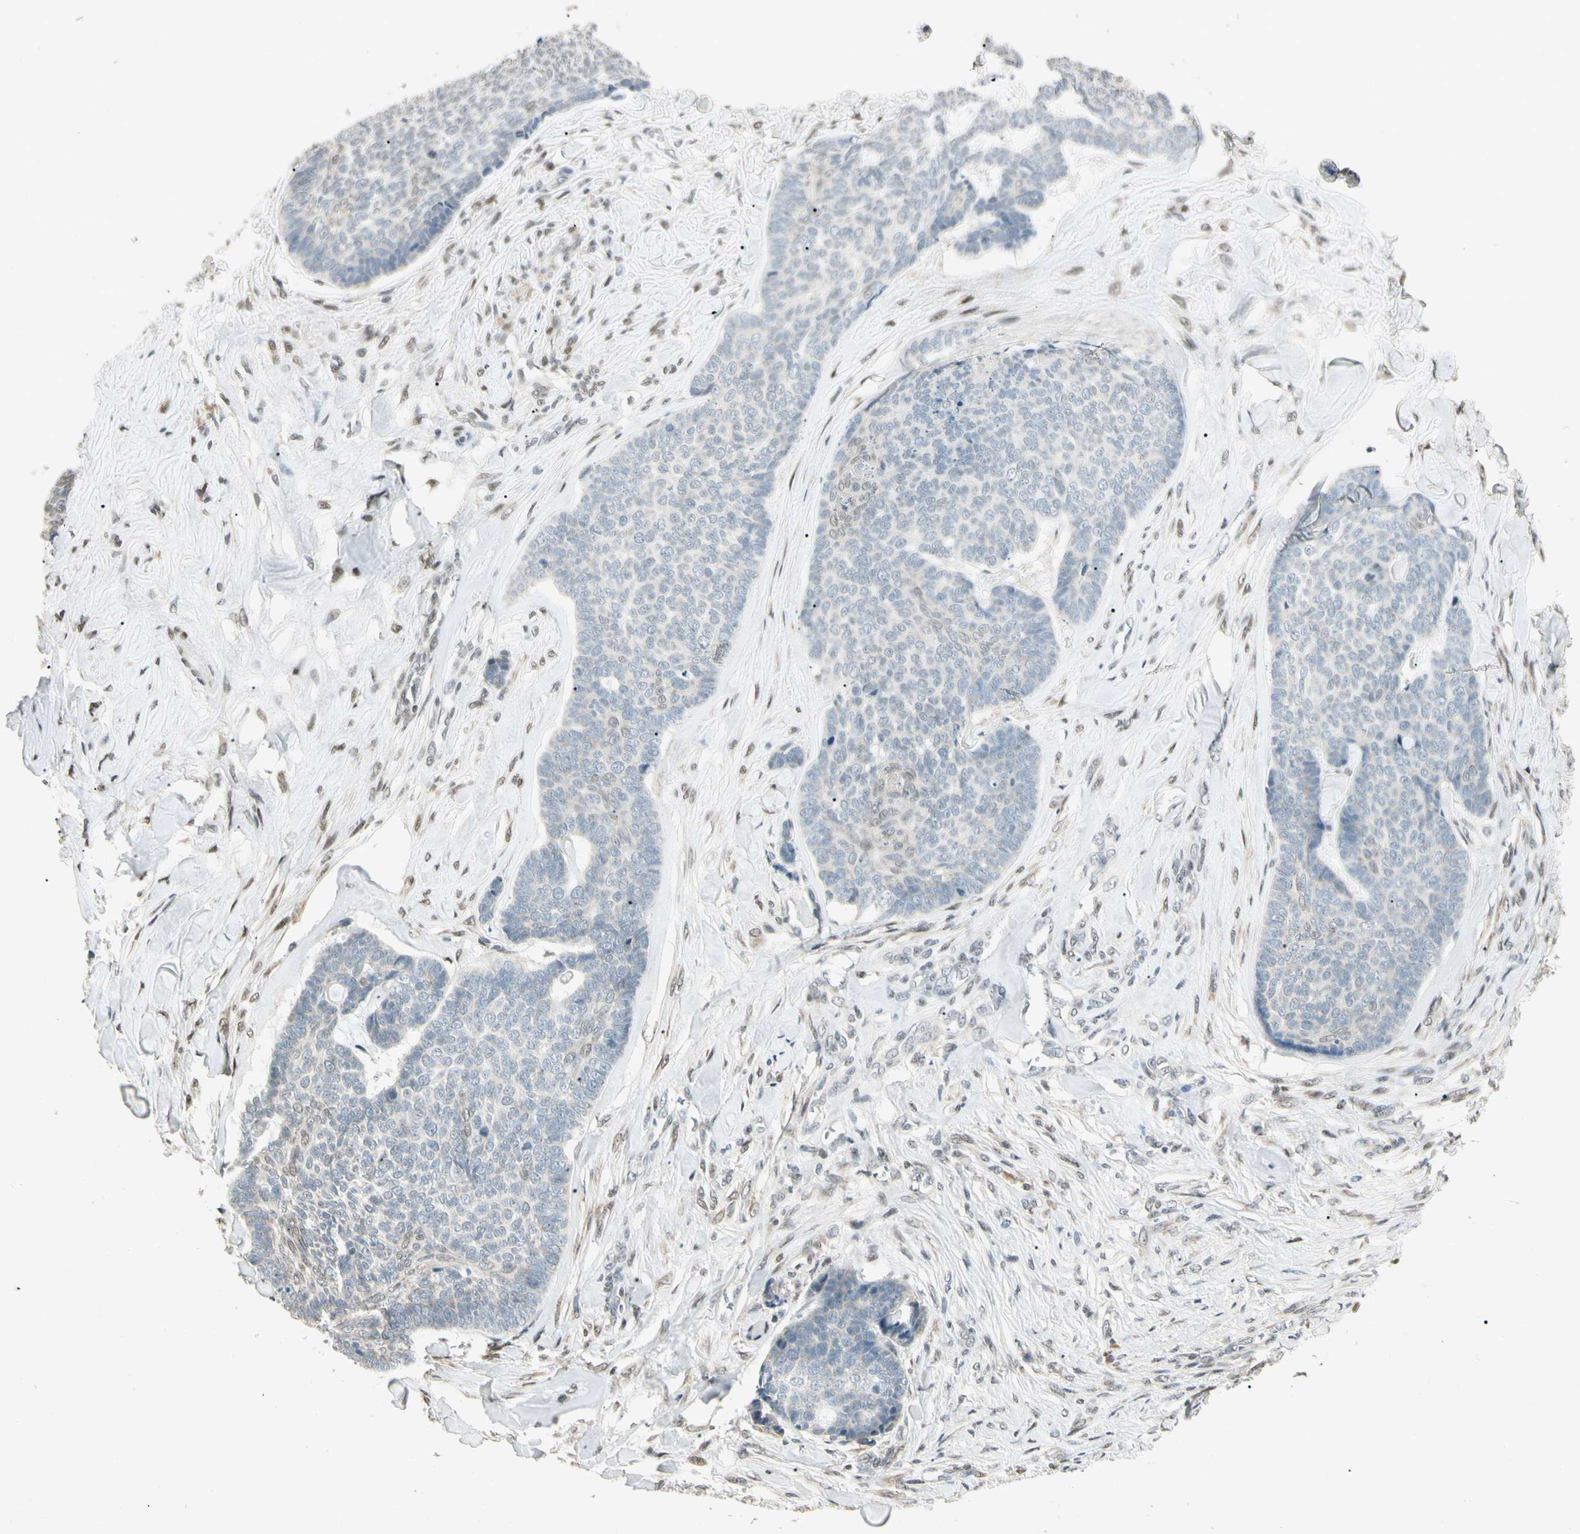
{"staining": {"intensity": "weak", "quantity": "<25%", "location": "nuclear"}, "tissue": "skin cancer", "cell_type": "Tumor cells", "image_type": "cancer", "snomed": [{"axis": "morphology", "description": "Basal cell carcinoma"}, {"axis": "topography", "description": "Skin"}], "caption": "DAB immunohistochemical staining of human basal cell carcinoma (skin) demonstrates no significant expression in tumor cells.", "gene": "ZBTB4", "patient": {"sex": "male", "age": 84}}